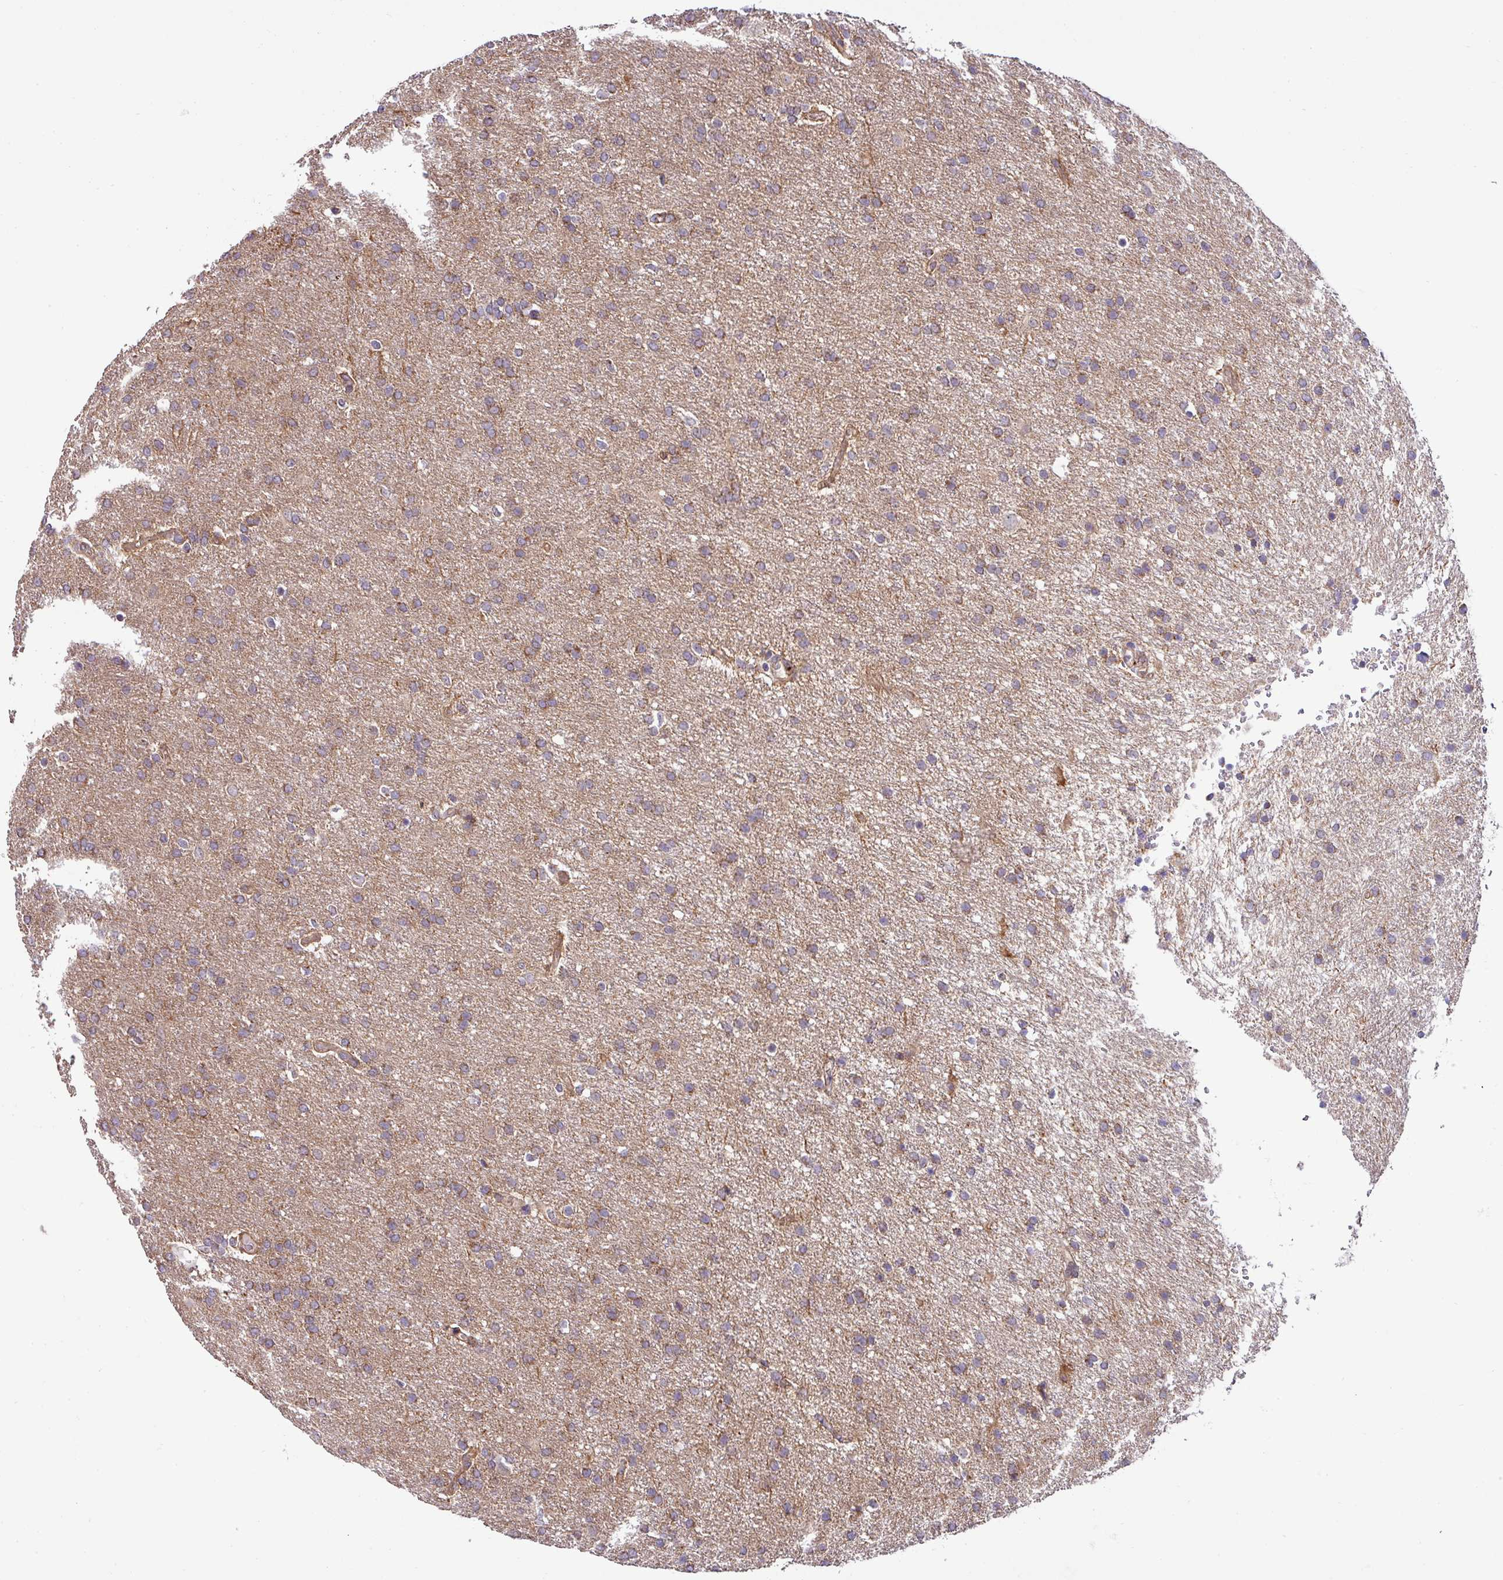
{"staining": {"intensity": "moderate", "quantity": ">75%", "location": "cytoplasmic/membranous"}, "tissue": "glioma", "cell_type": "Tumor cells", "image_type": "cancer", "snomed": [{"axis": "morphology", "description": "Glioma, malignant, High grade"}, {"axis": "topography", "description": "Brain"}], "caption": "Immunohistochemistry (IHC) (DAB (3,3'-diaminobenzidine)) staining of malignant glioma (high-grade) exhibits moderate cytoplasmic/membranous protein positivity in about >75% of tumor cells.", "gene": "TIMMDC1", "patient": {"sex": "male", "age": 72}}